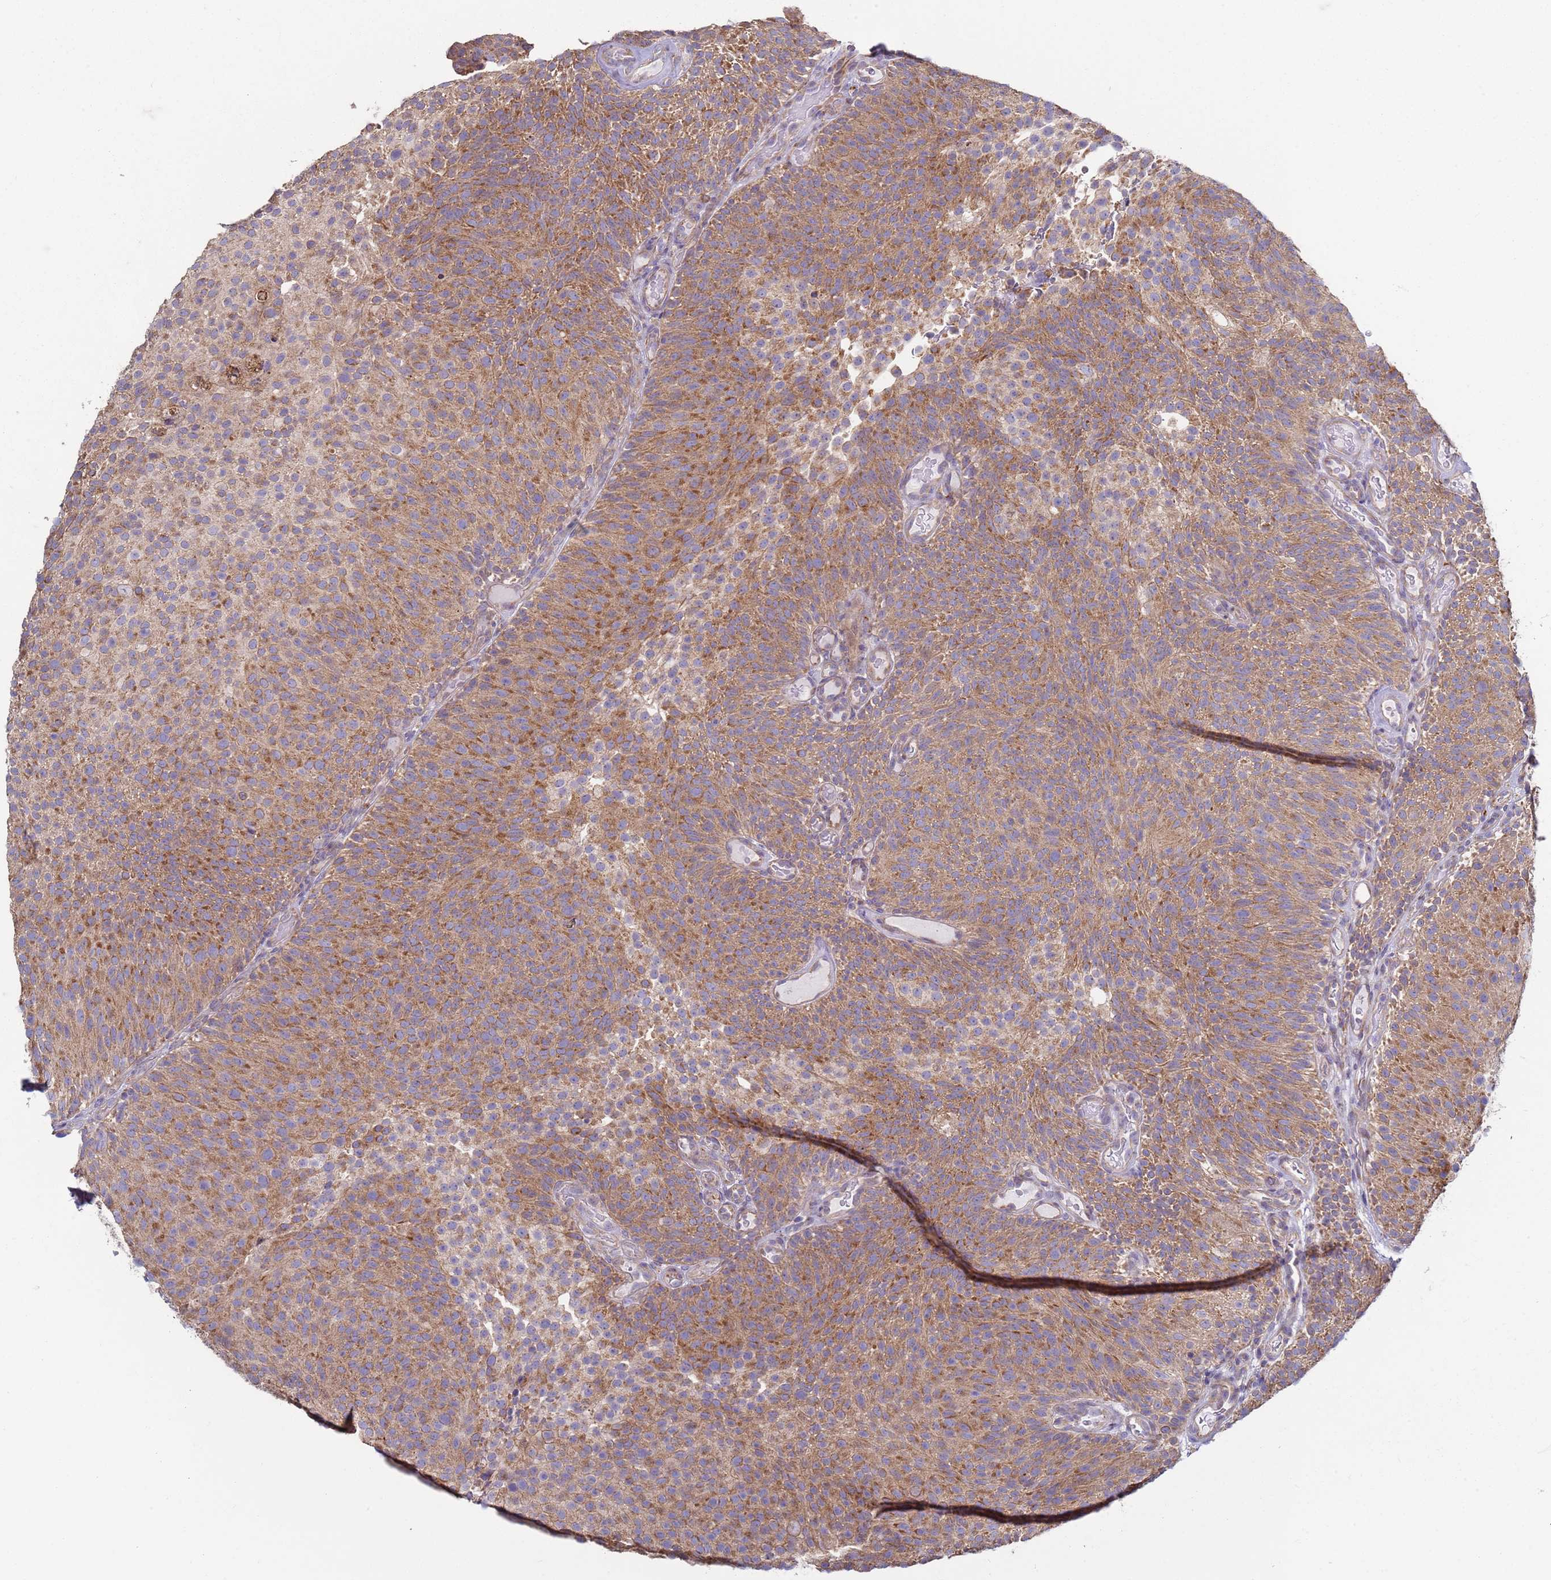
{"staining": {"intensity": "moderate", "quantity": ">75%", "location": "cytoplasmic/membranous"}, "tissue": "urothelial cancer", "cell_type": "Tumor cells", "image_type": "cancer", "snomed": [{"axis": "morphology", "description": "Urothelial carcinoma, Low grade"}, {"axis": "topography", "description": "Urinary bladder"}], "caption": "Urothelial carcinoma (low-grade) was stained to show a protein in brown. There is medium levels of moderate cytoplasmic/membranous staining in approximately >75% of tumor cells.", "gene": "DIP2B", "patient": {"sex": "male", "age": 78}}